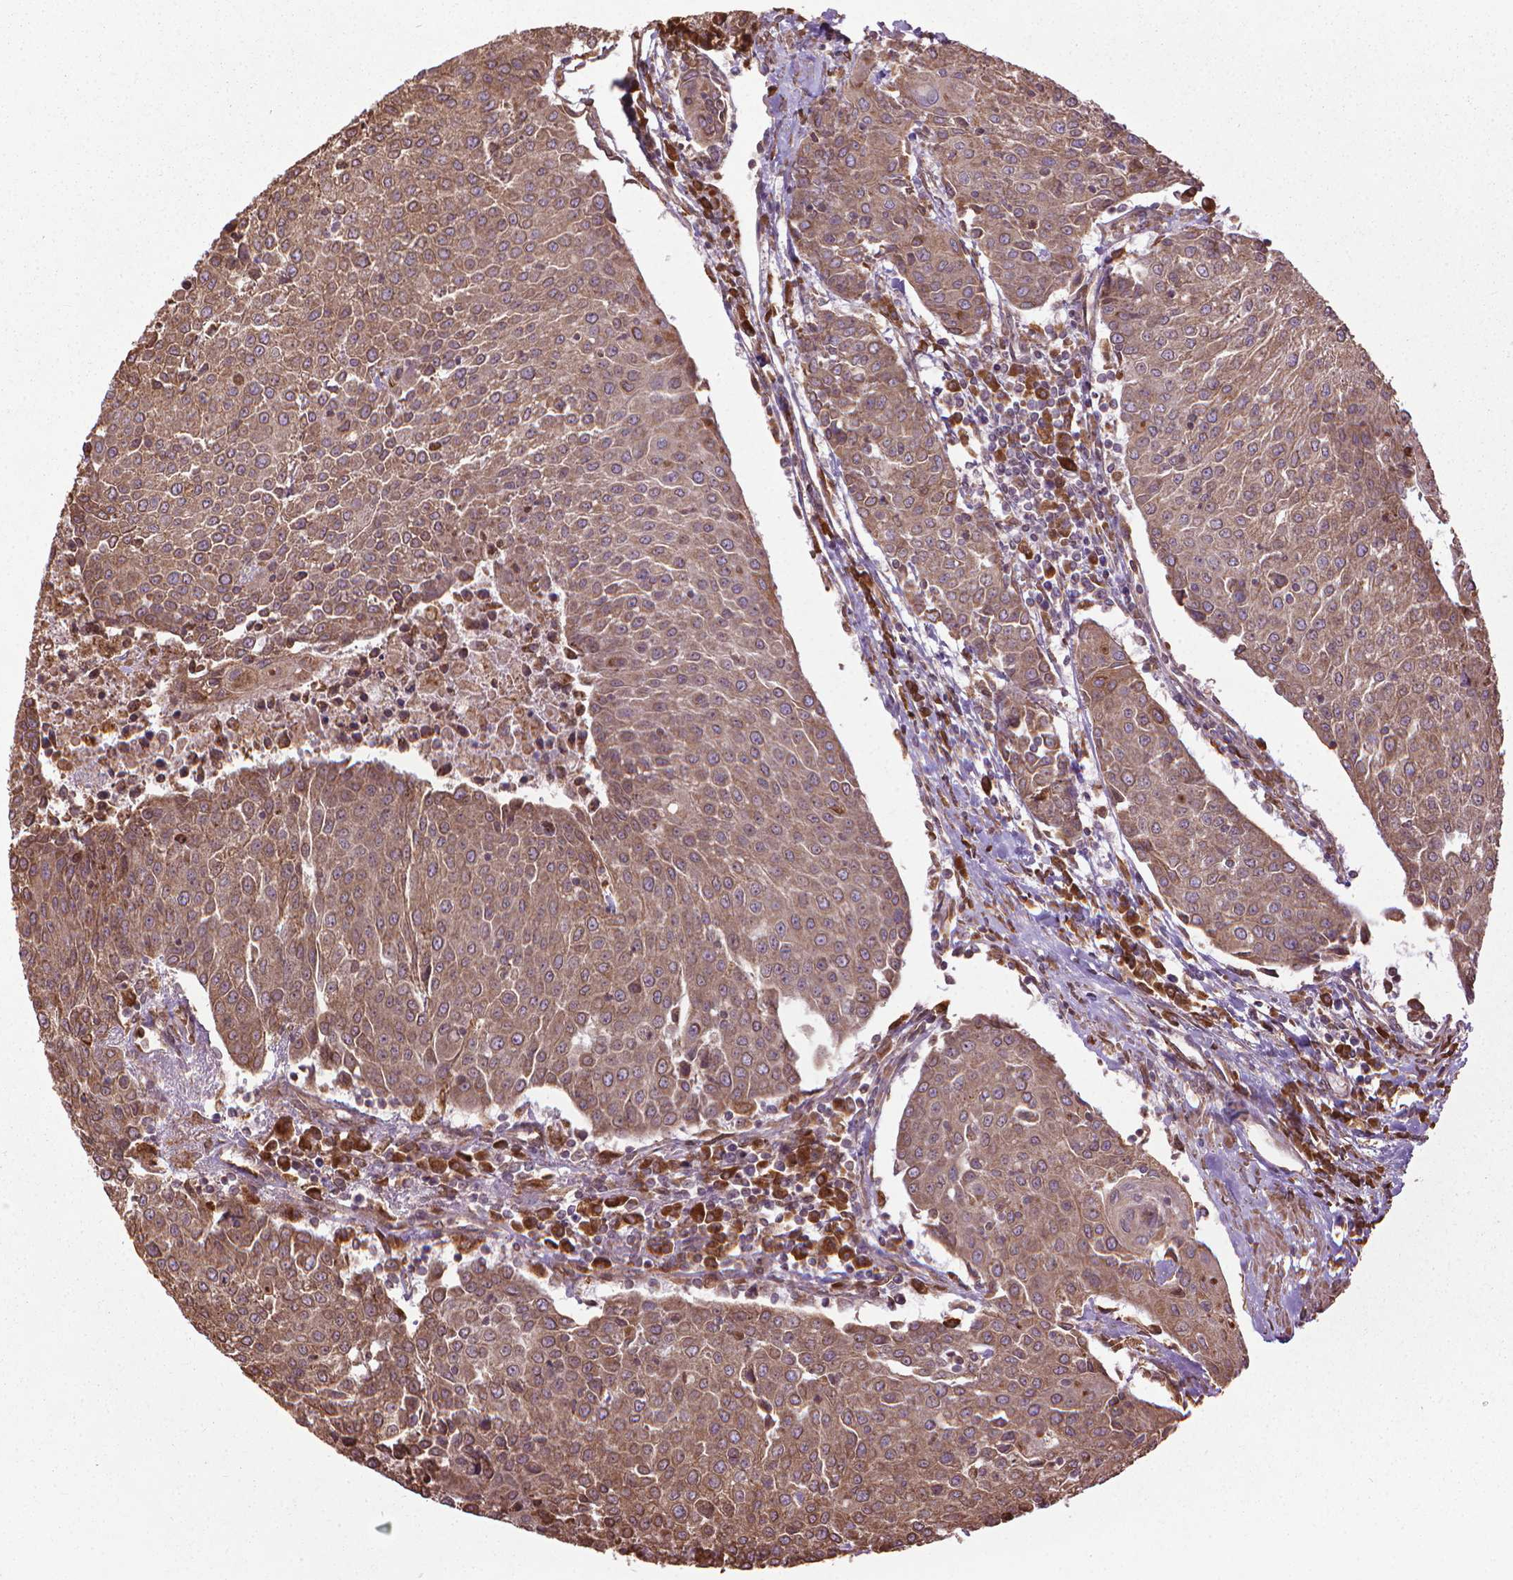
{"staining": {"intensity": "moderate", "quantity": ">75%", "location": "cytoplasmic/membranous"}, "tissue": "urothelial cancer", "cell_type": "Tumor cells", "image_type": "cancer", "snomed": [{"axis": "morphology", "description": "Urothelial carcinoma, High grade"}, {"axis": "topography", "description": "Urinary bladder"}], "caption": "A medium amount of moderate cytoplasmic/membranous staining is present in approximately >75% of tumor cells in urothelial cancer tissue.", "gene": "GAS1", "patient": {"sex": "female", "age": 85}}